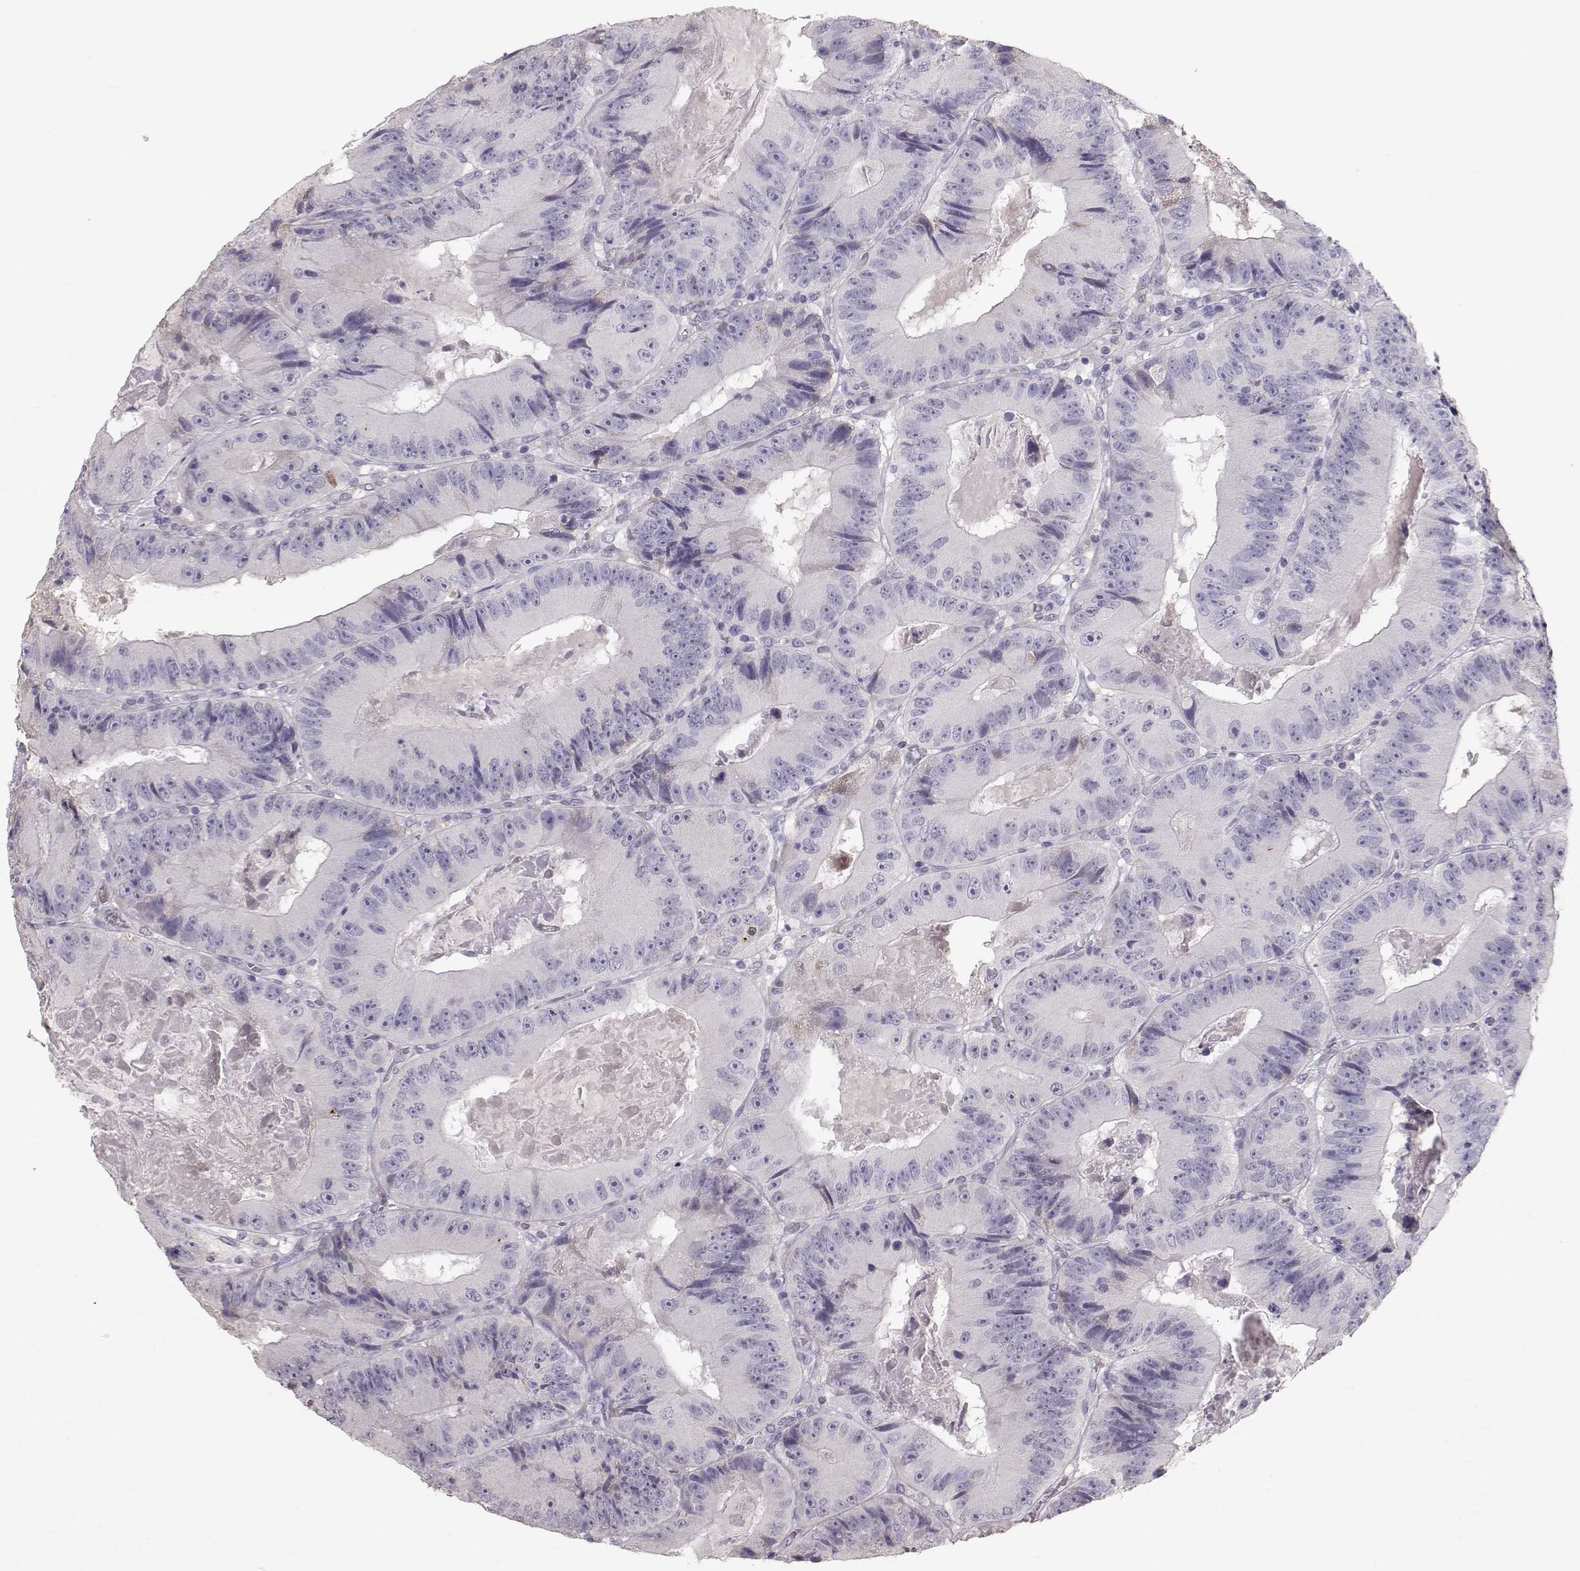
{"staining": {"intensity": "negative", "quantity": "none", "location": "none"}, "tissue": "colorectal cancer", "cell_type": "Tumor cells", "image_type": "cancer", "snomed": [{"axis": "morphology", "description": "Adenocarcinoma, NOS"}, {"axis": "topography", "description": "Colon"}], "caption": "Adenocarcinoma (colorectal) was stained to show a protein in brown. There is no significant positivity in tumor cells. (DAB IHC, high magnification).", "gene": "POU1F1", "patient": {"sex": "female", "age": 86}}